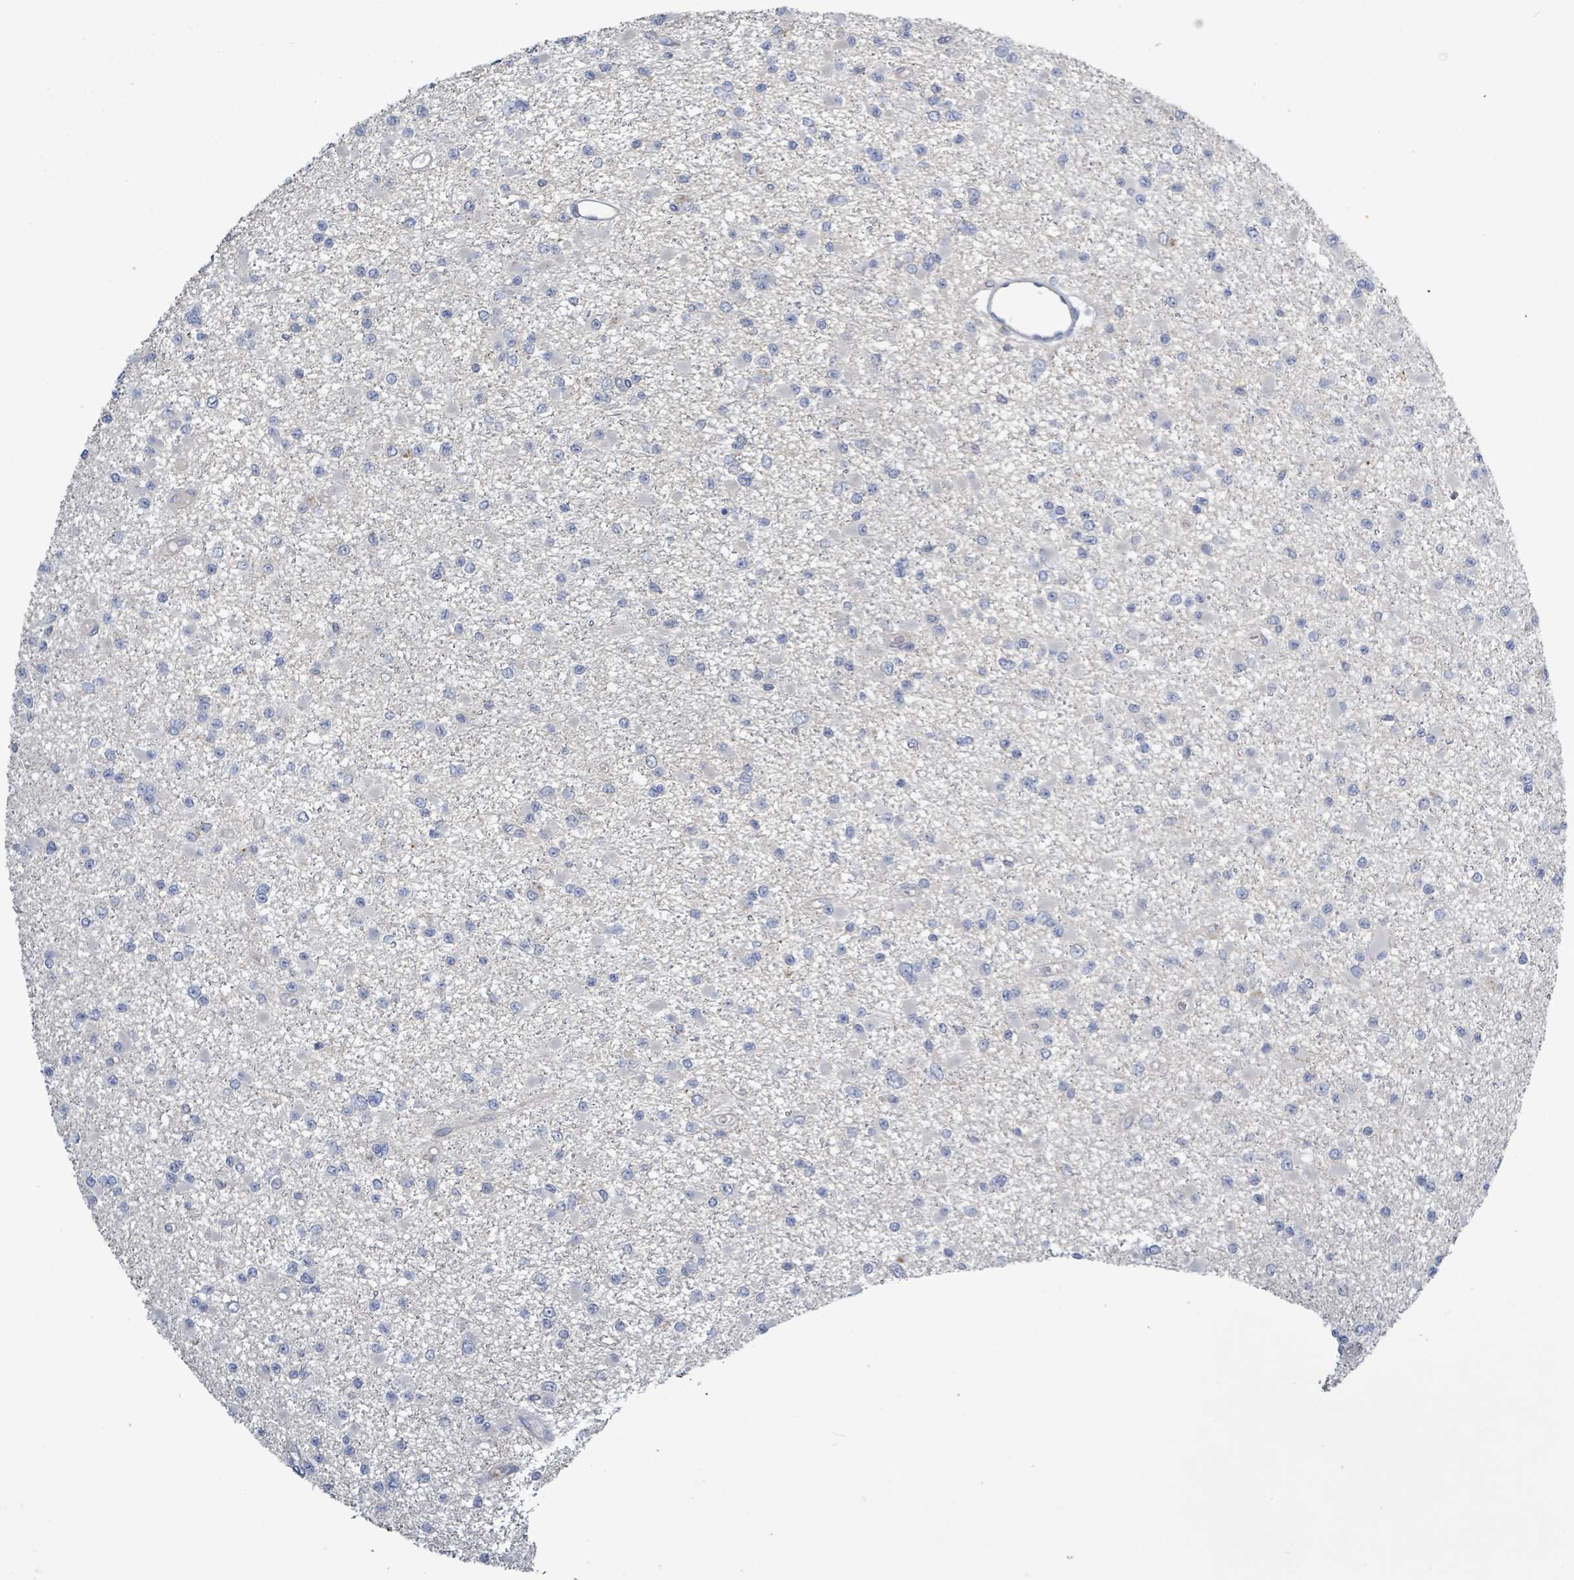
{"staining": {"intensity": "negative", "quantity": "none", "location": "none"}, "tissue": "glioma", "cell_type": "Tumor cells", "image_type": "cancer", "snomed": [{"axis": "morphology", "description": "Glioma, malignant, Low grade"}, {"axis": "topography", "description": "Brain"}], "caption": "Human malignant low-grade glioma stained for a protein using immunohistochemistry shows no staining in tumor cells.", "gene": "KRAS", "patient": {"sex": "female", "age": 22}}